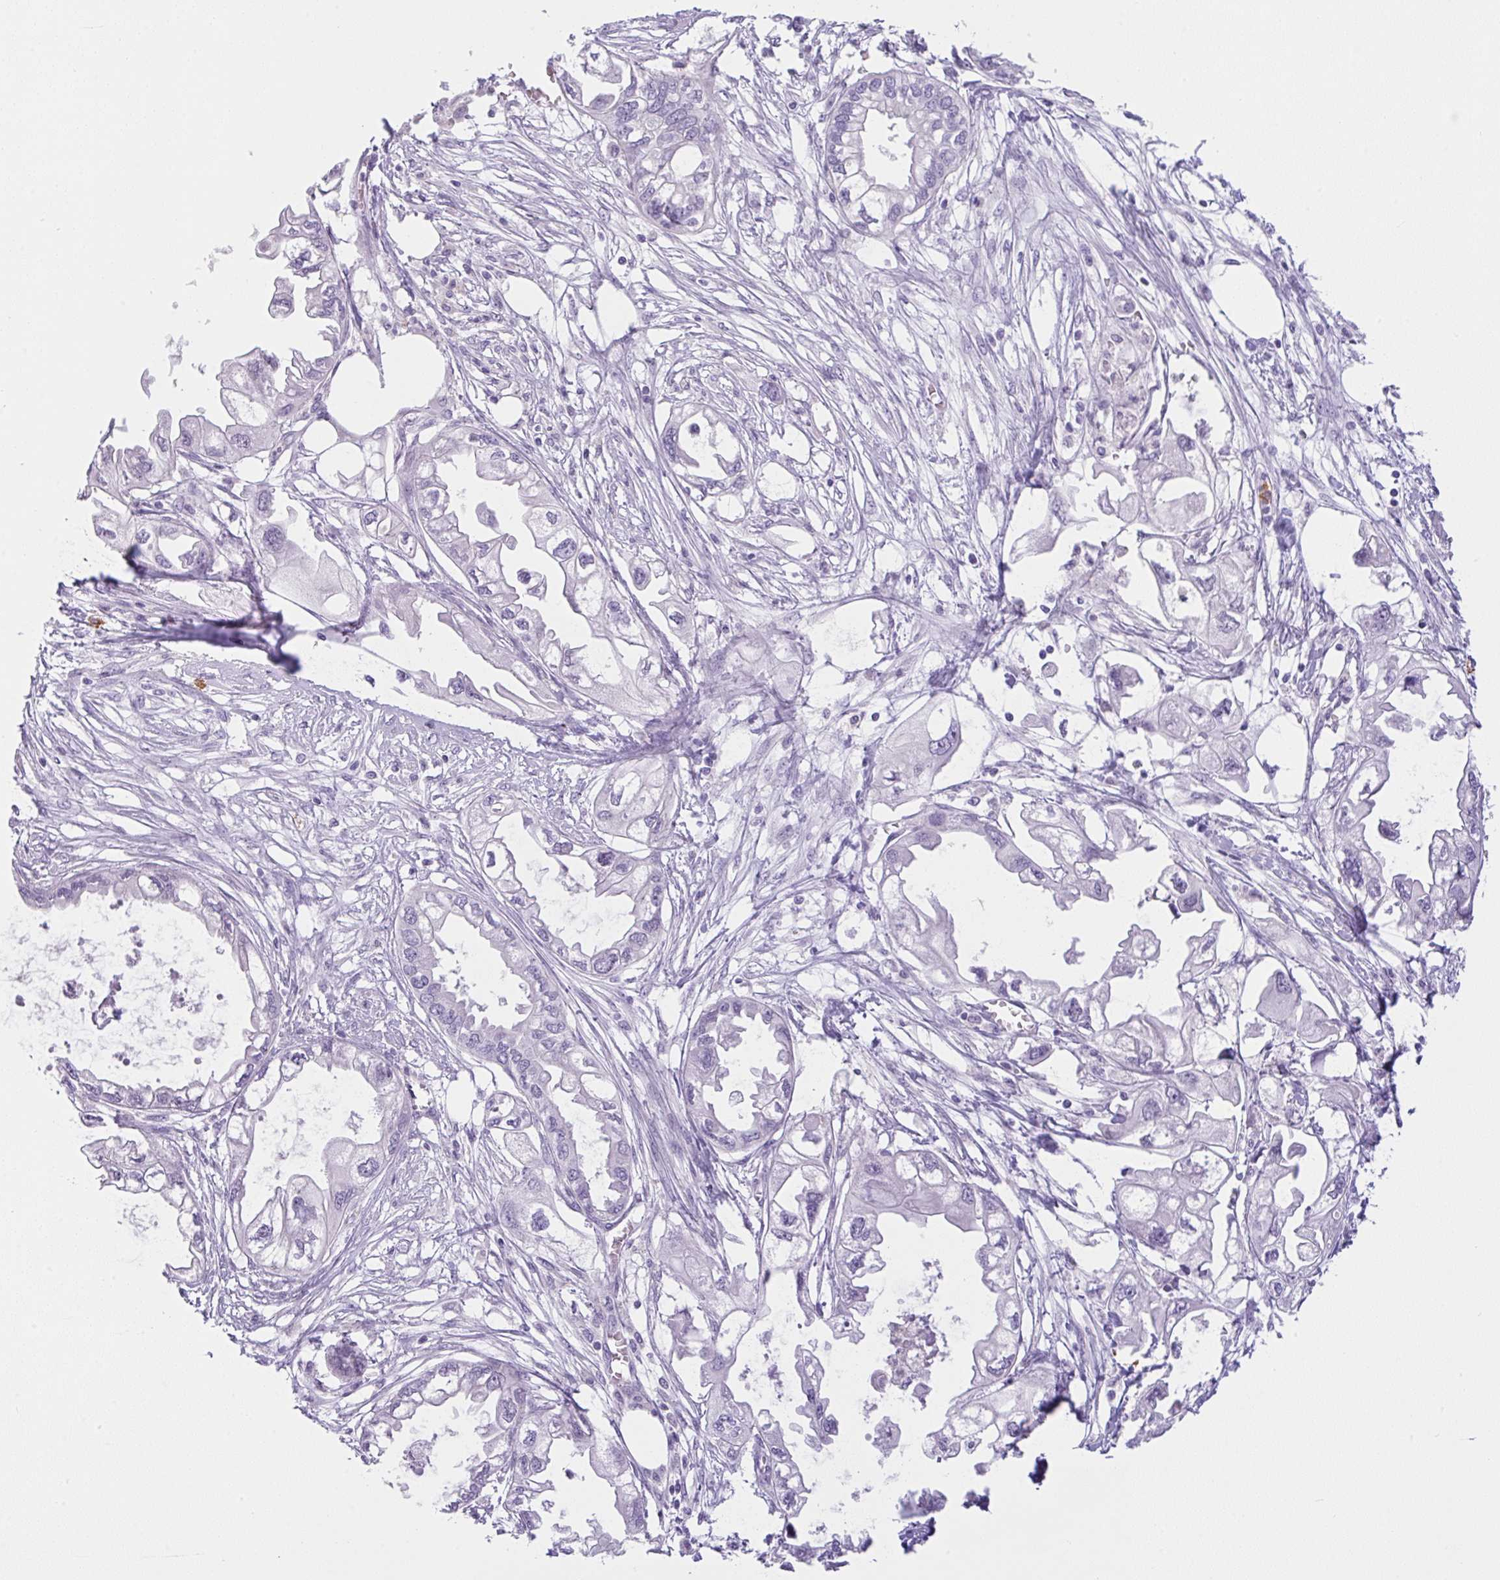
{"staining": {"intensity": "negative", "quantity": "none", "location": "none"}, "tissue": "endometrial cancer", "cell_type": "Tumor cells", "image_type": "cancer", "snomed": [{"axis": "morphology", "description": "Adenocarcinoma, NOS"}, {"axis": "morphology", "description": "Adenocarcinoma, metastatic, NOS"}, {"axis": "topography", "description": "Adipose tissue"}, {"axis": "topography", "description": "Endometrium"}], "caption": "Immunohistochemical staining of endometrial metastatic adenocarcinoma displays no significant staining in tumor cells. The staining is performed using DAB brown chromogen with nuclei counter-stained in using hematoxylin.", "gene": "NCF1", "patient": {"sex": "female", "age": 67}}